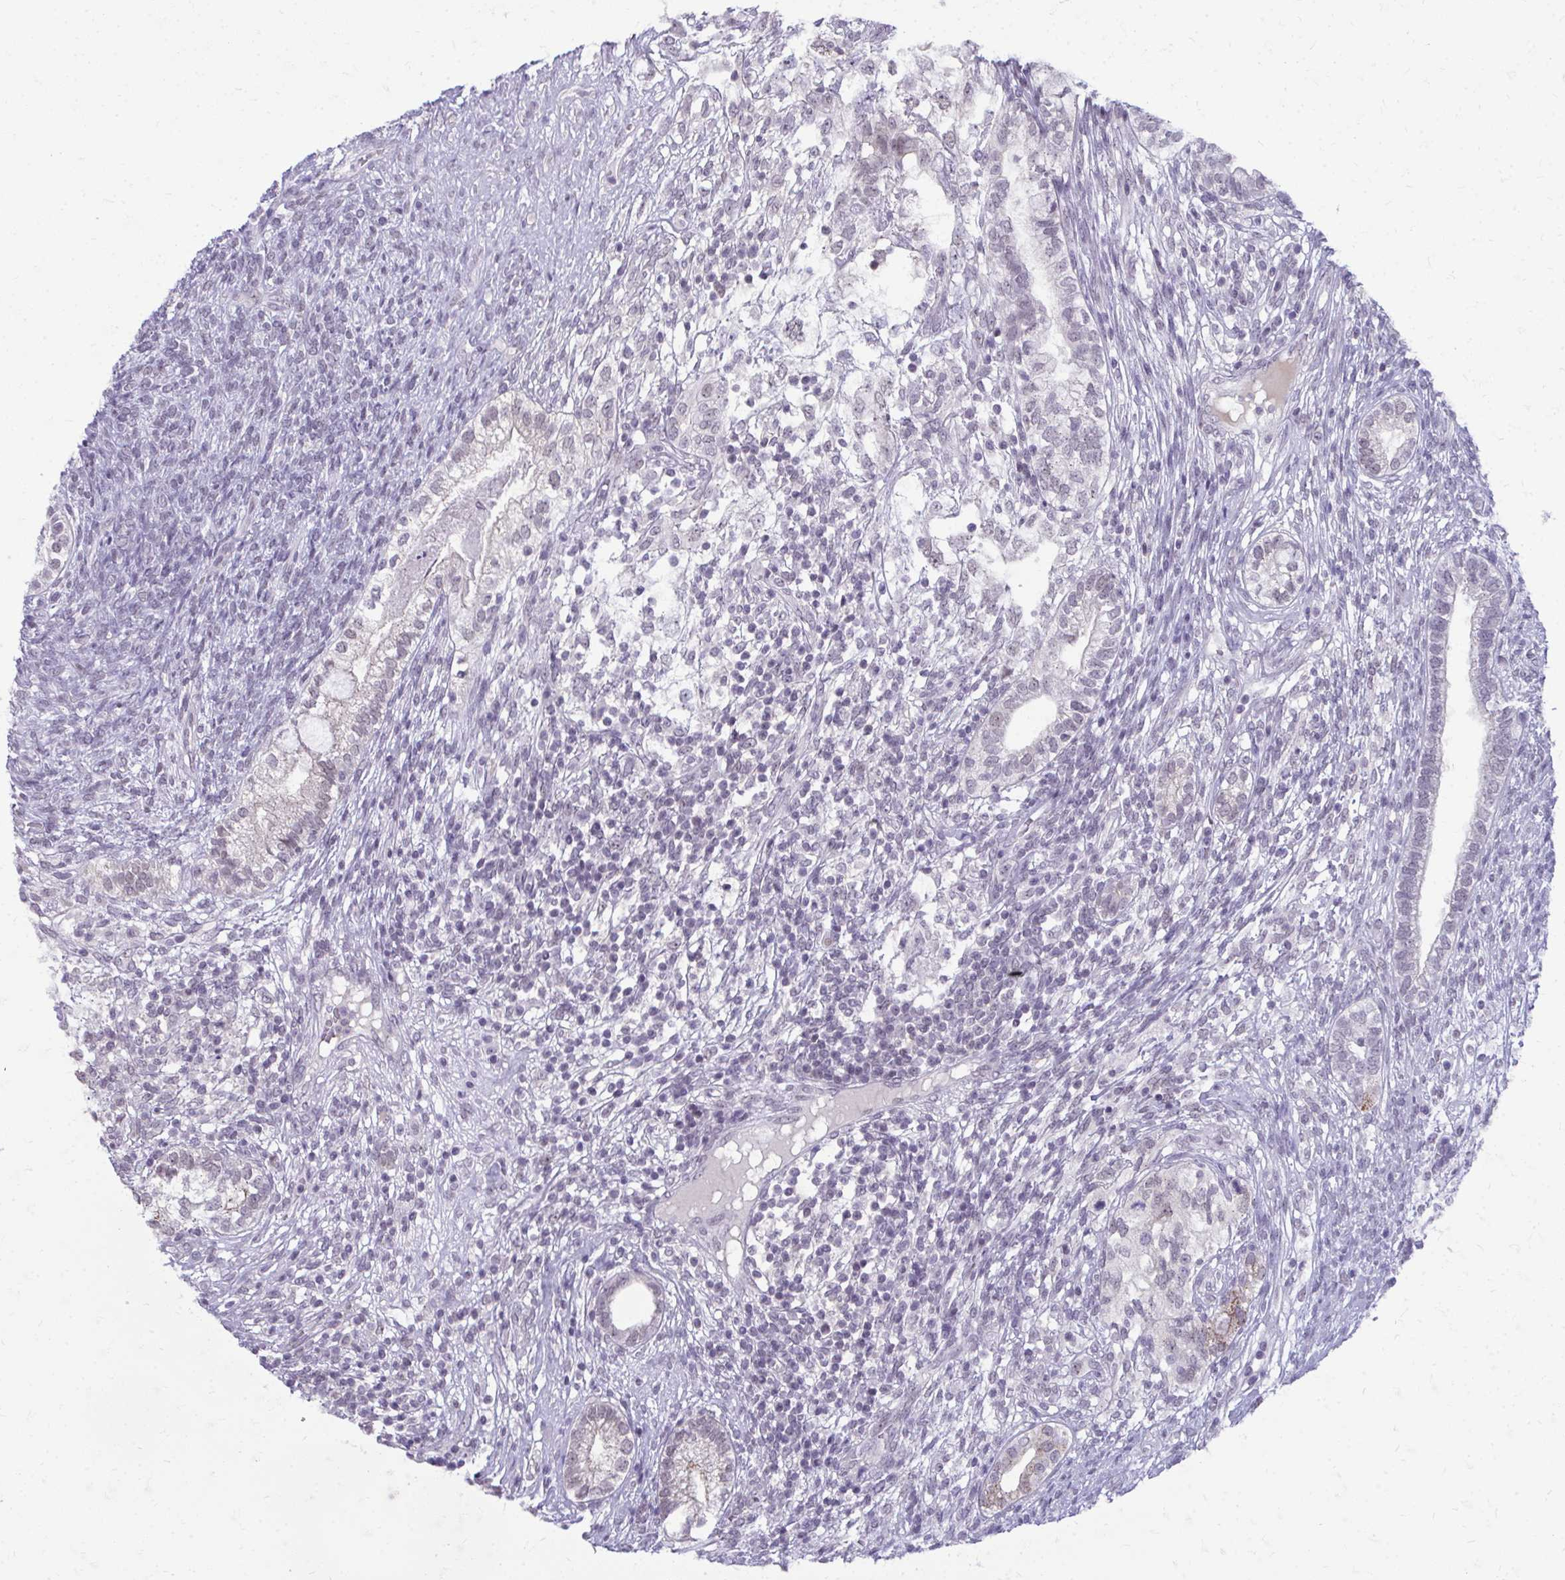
{"staining": {"intensity": "negative", "quantity": "none", "location": "none"}, "tissue": "testis cancer", "cell_type": "Tumor cells", "image_type": "cancer", "snomed": [{"axis": "morphology", "description": "Seminoma, NOS"}, {"axis": "morphology", "description": "Carcinoma, Embryonal, NOS"}, {"axis": "topography", "description": "Testis"}], "caption": "Tumor cells show no significant positivity in testis seminoma.", "gene": "MAF1", "patient": {"sex": "male", "age": 41}}